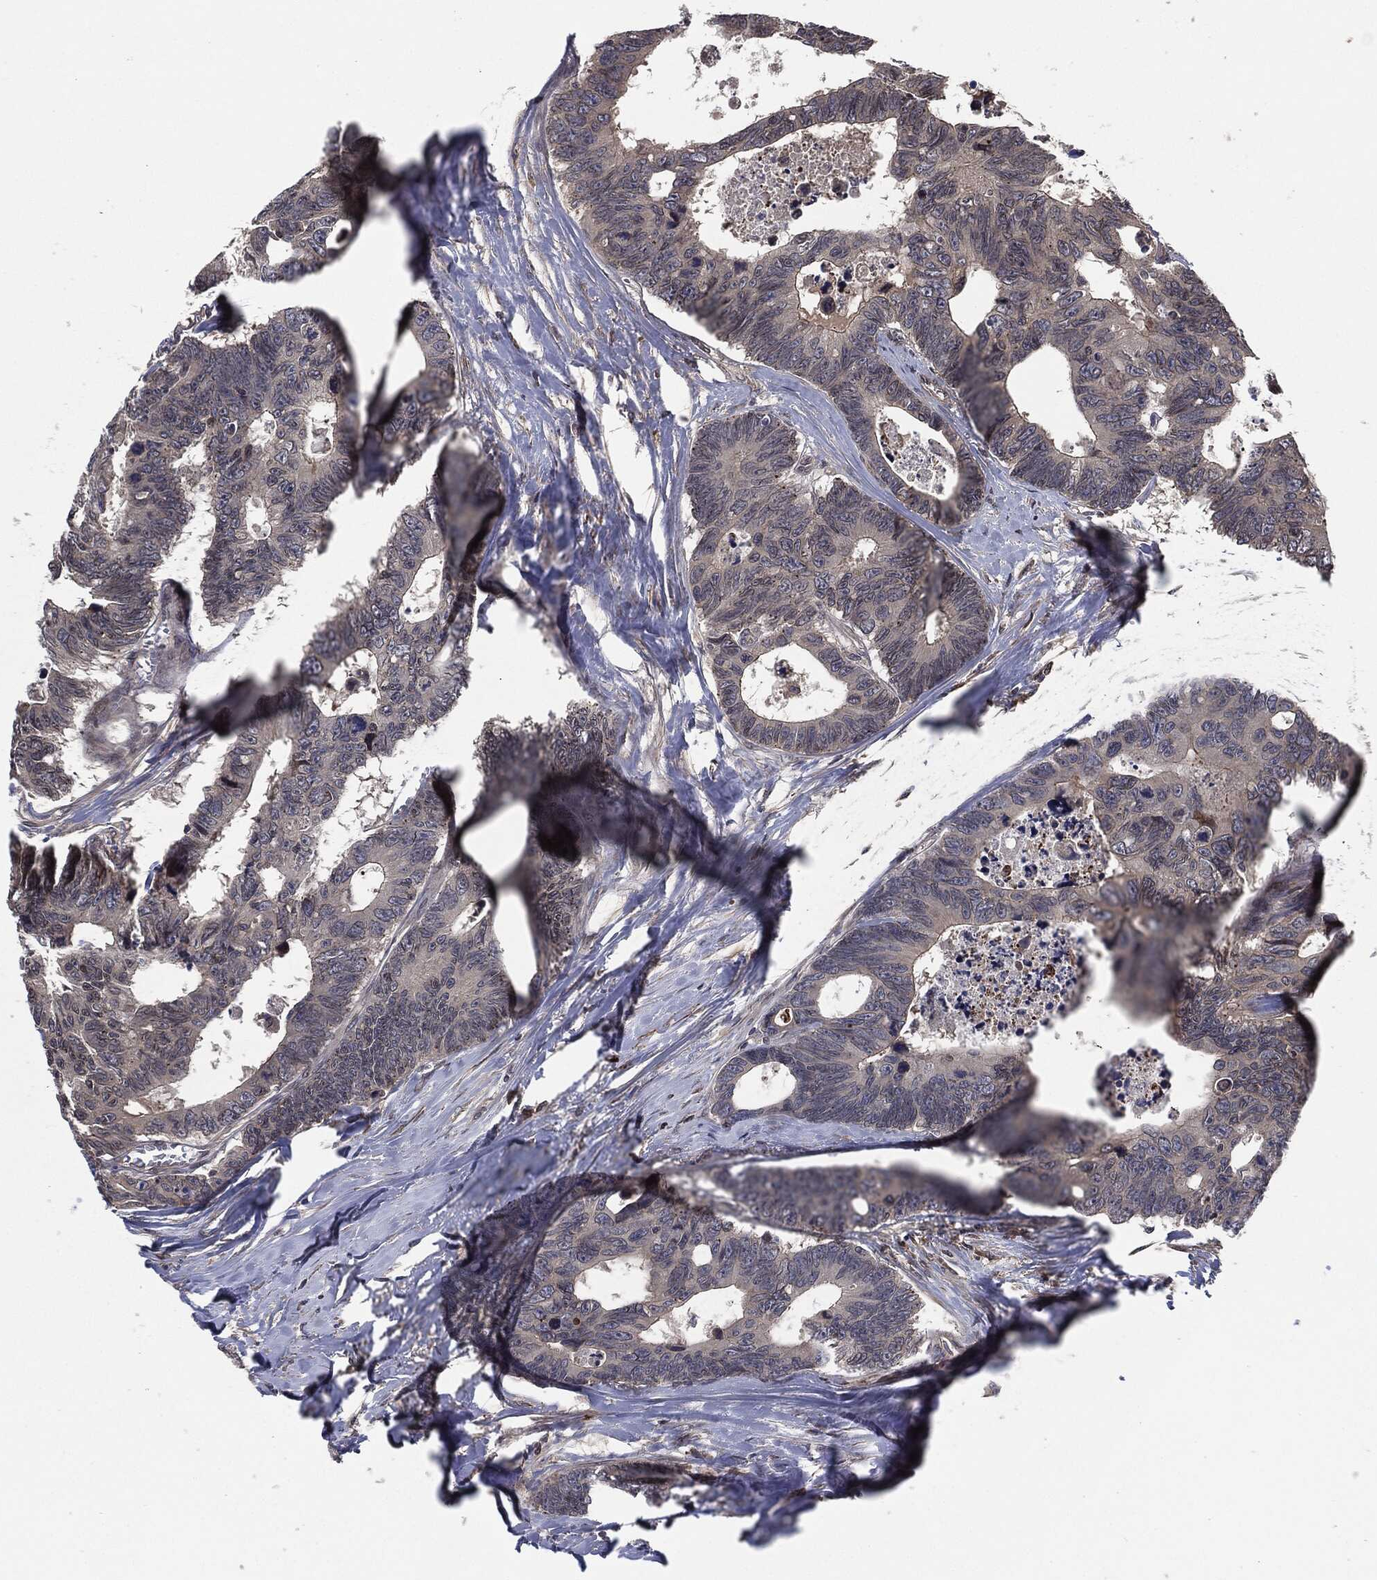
{"staining": {"intensity": "moderate", "quantity": "<25%", "location": "cytoplasmic/membranous"}, "tissue": "colorectal cancer", "cell_type": "Tumor cells", "image_type": "cancer", "snomed": [{"axis": "morphology", "description": "Adenocarcinoma, NOS"}, {"axis": "topography", "description": "Colon"}], "caption": "Immunohistochemistry (IHC) photomicrograph of neoplastic tissue: human colorectal cancer (adenocarcinoma) stained using immunohistochemistry shows low levels of moderate protein expression localized specifically in the cytoplasmic/membranous of tumor cells, appearing as a cytoplasmic/membranous brown color.", "gene": "UBR1", "patient": {"sex": "female", "age": 77}}